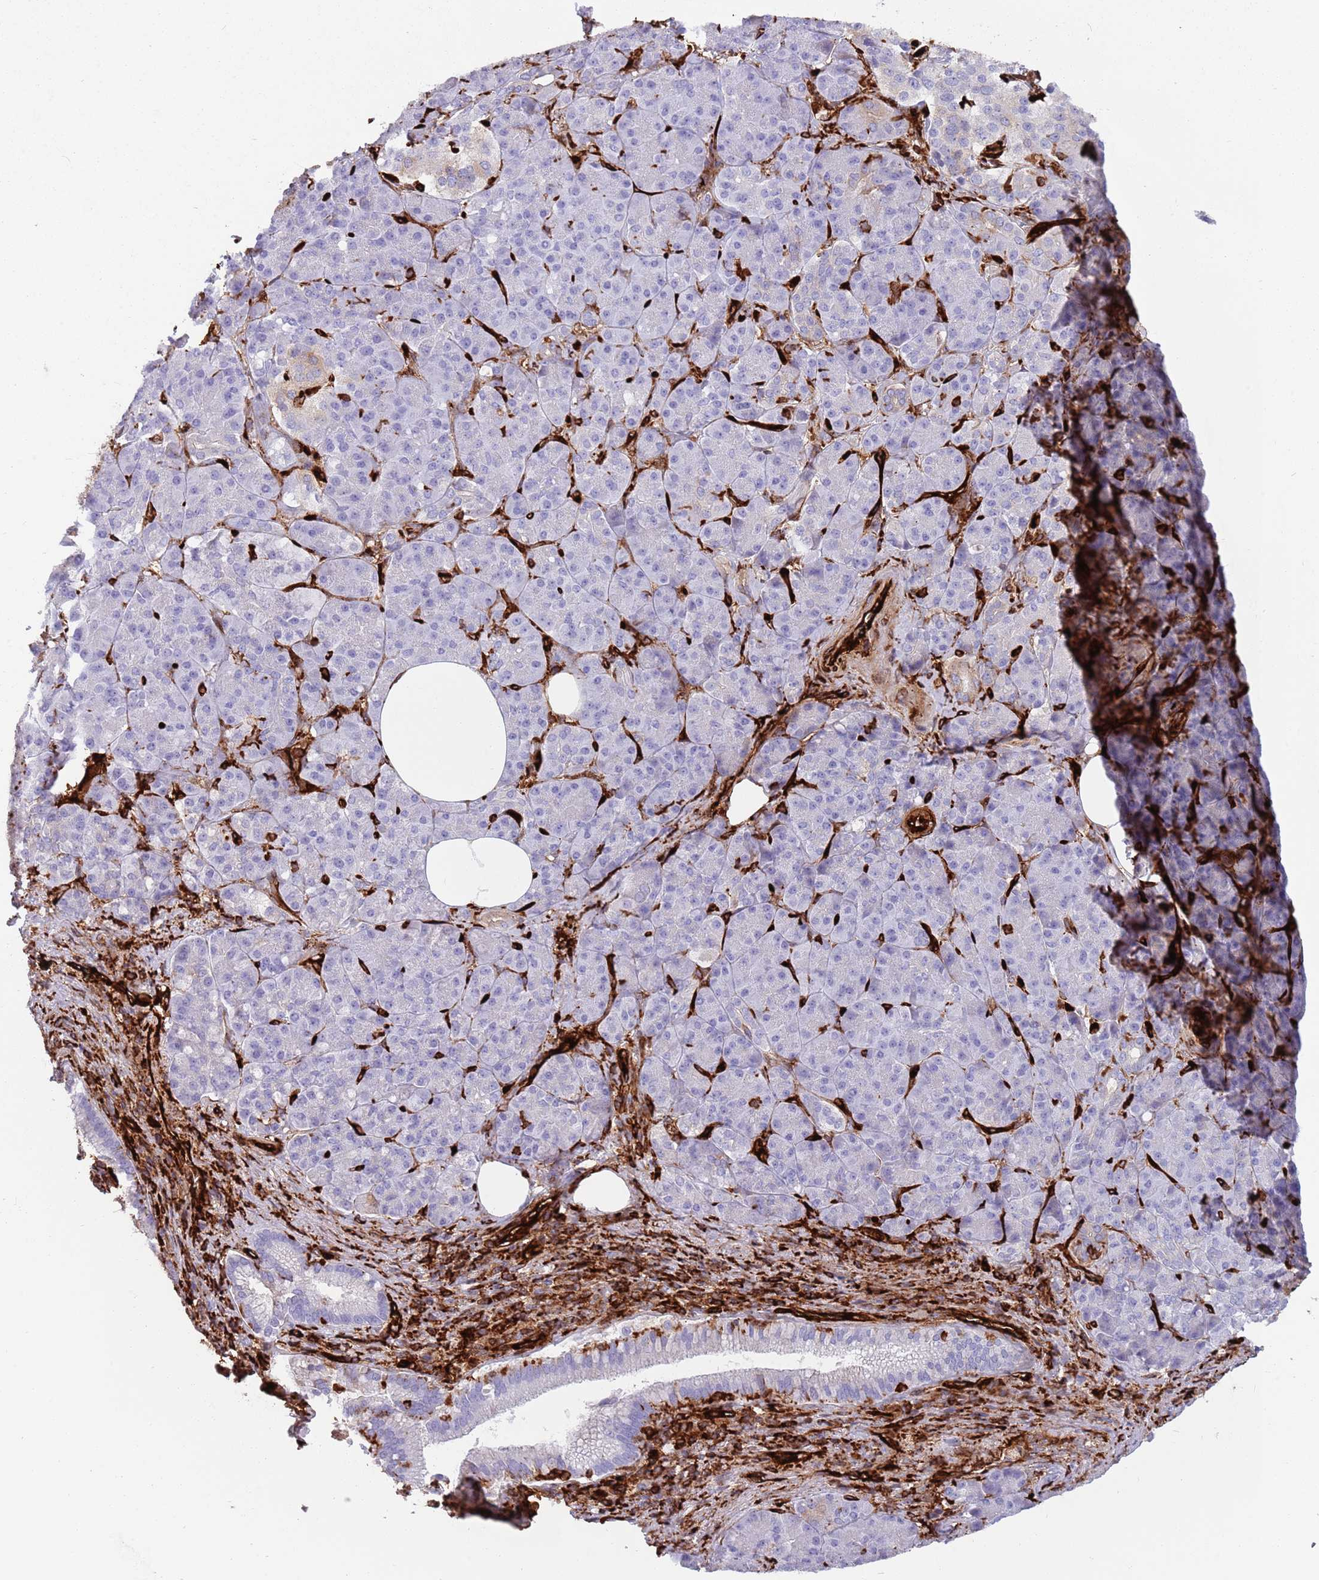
{"staining": {"intensity": "negative", "quantity": "none", "location": "none"}, "tissue": "pancreatic cancer", "cell_type": "Tumor cells", "image_type": "cancer", "snomed": [{"axis": "morphology", "description": "Adenocarcinoma, NOS"}, {"axis": "topography", "description": "Pancreas"}], "caption": "An immunohistochemistry histopathology image of pancreatic cancer (adenocarcinoma) is shown. There is no staining in tumor cells of pancreatic cancer (adenocarcinoma). (DAB IHC, high magnification).", "gene": "KBTBD7", "patient": {"sex": "male", "age": 57}}